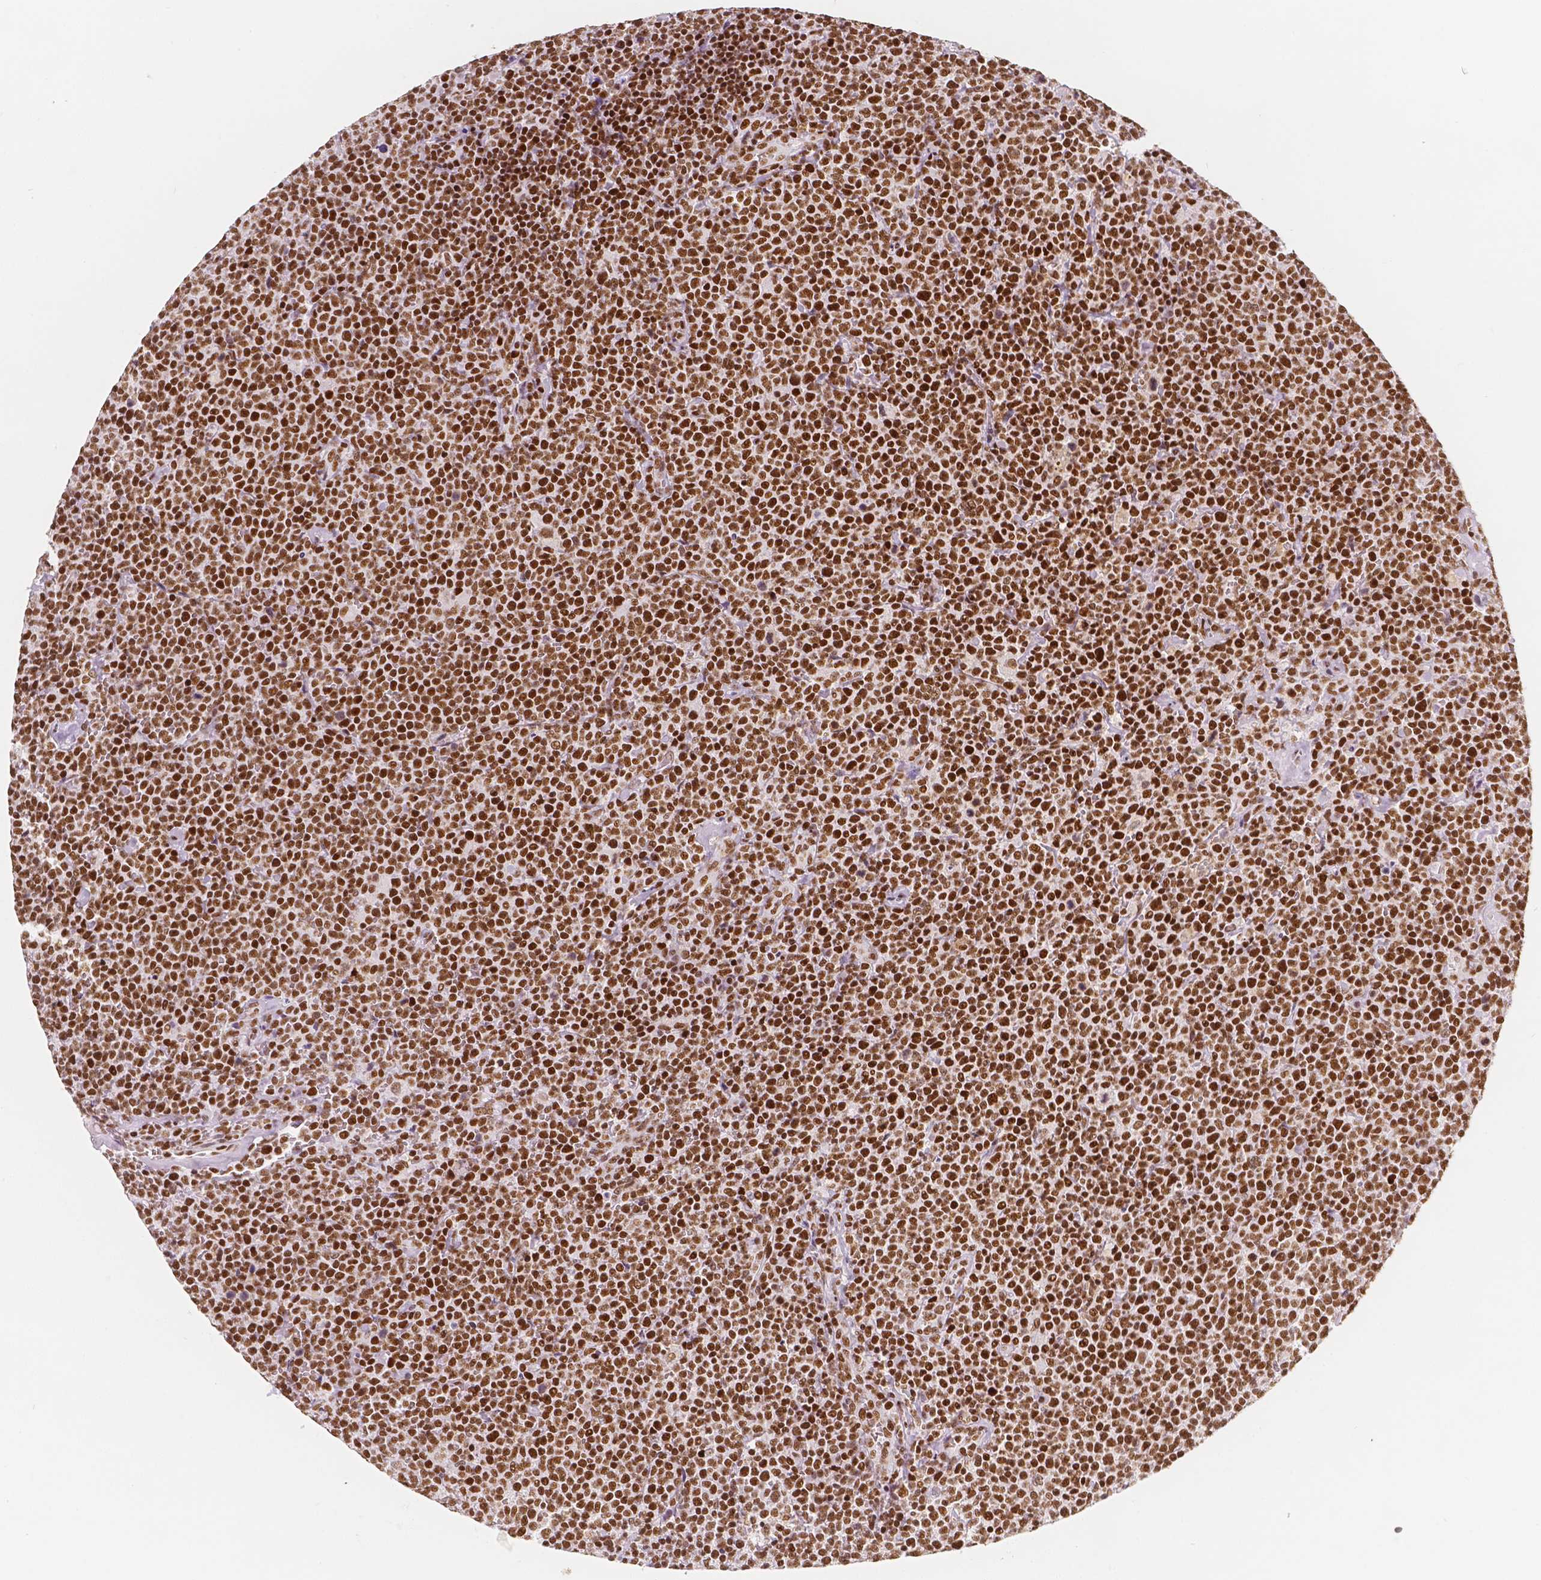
{"staining": {"intensity": "strong", "quantity": ">75%", "location": "nuclear"}, "tissue": "lymphoma", "cell_type": "Tumor cells", "image_type": "cancer", "snomed": [{"axis": "morphology", "description": "Malignant lymphoma, non-Hodgkin's type, High grade"}, {"axis": "topography", "description": "Lymph node"}], "caption": "Immunohistochemical staining of human lymphoma reveals strong nuclear protein positivity in about >75% of tumor cells. The staining was performed using DAB, with brown indicating positive protein expression. Nuclei are stained blue with hematoxylin.", "gene": "HDAC1", "patient": {"sex": "male", "age": 61}}